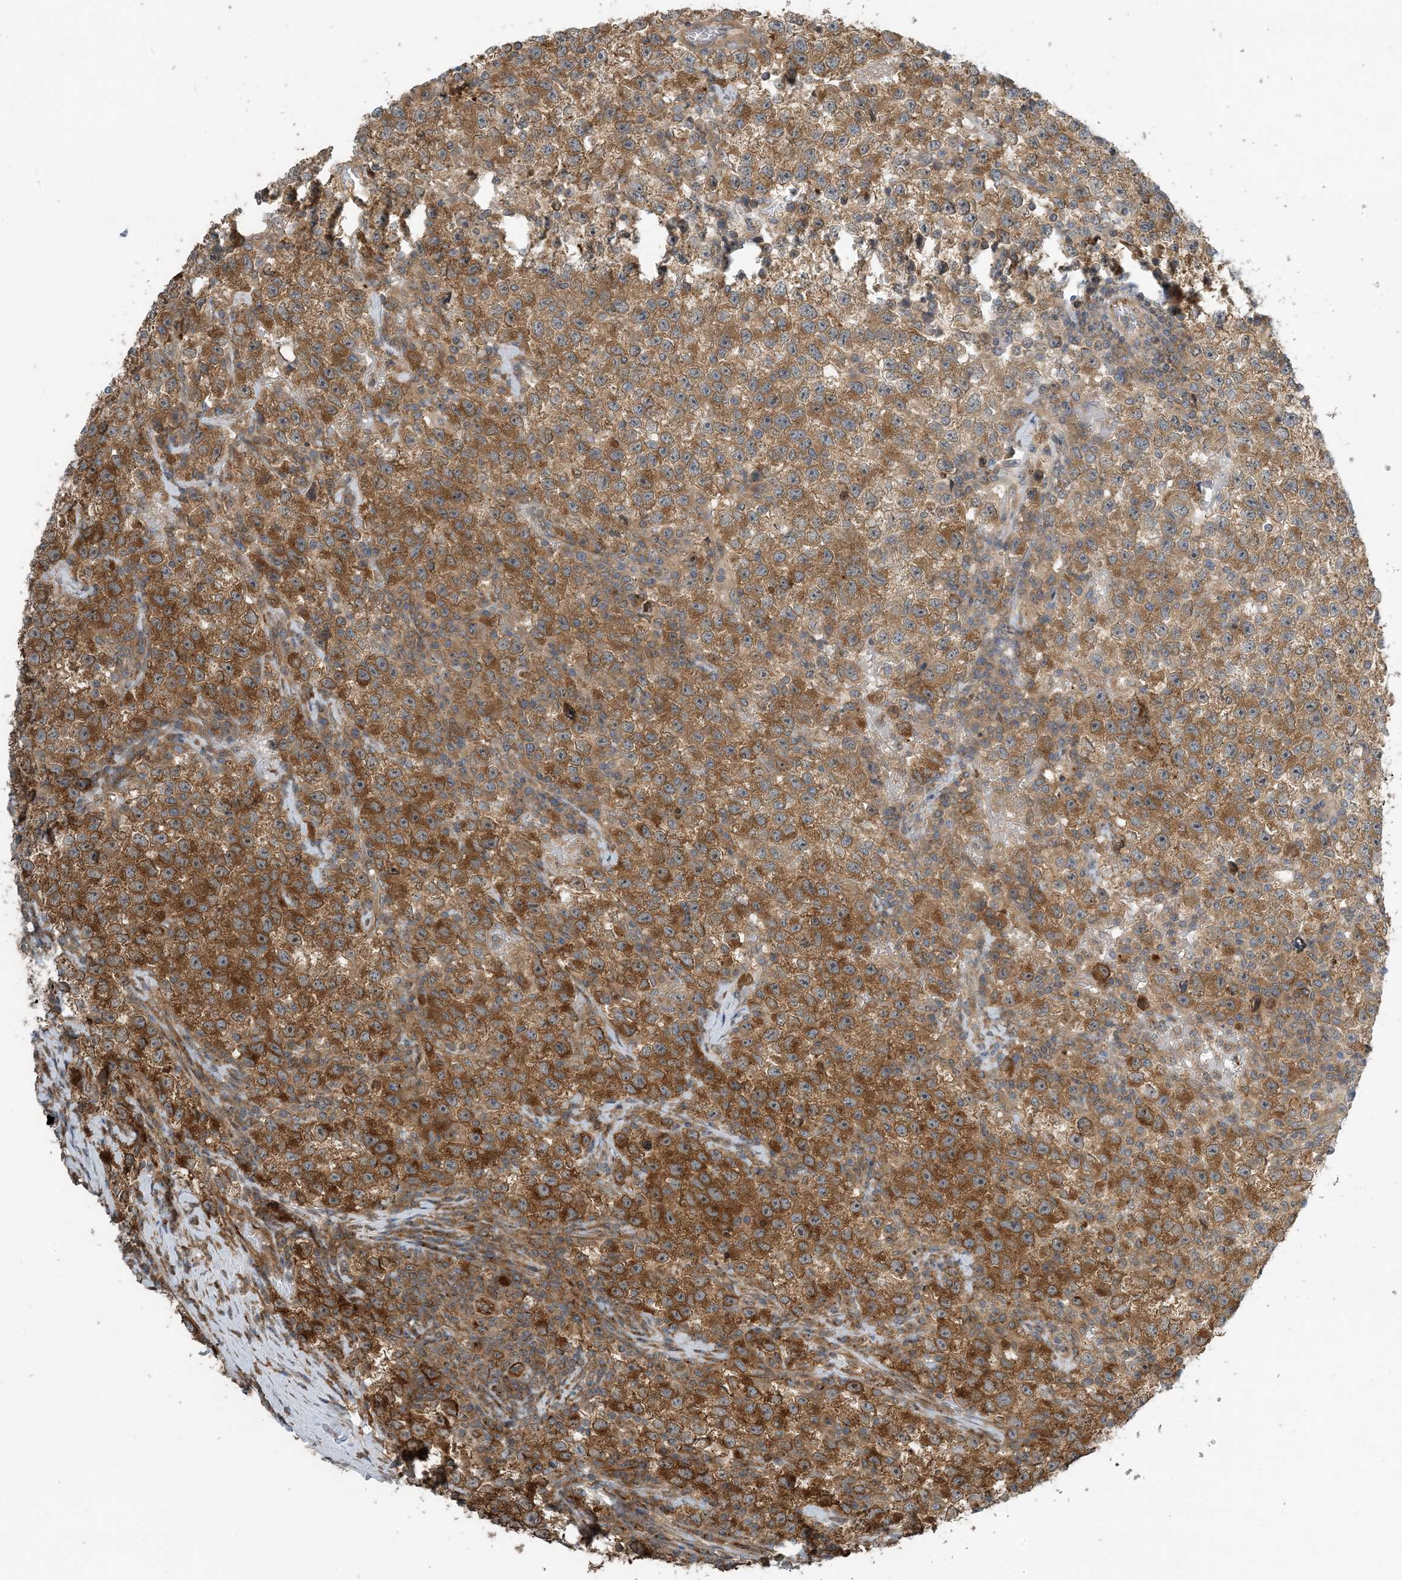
{"staining": {"intensity": "moderate", "quantity": ">75%", "location": "cytoplasmic/membranous"}, "tissue": "testis cancer", "cell_type": "Tumor cells", "image_type": "cancer", "snomed": [{"axis": "morphology", "description": "Seminoma, NOS"}, {"axis": "topography", "description": "Testis"}], "caption": "This is an image of IHC staining of testis cancer, which shows moderate staining in the cytoplasmic/membranous of tumor cells.", "gene": "ZBTB3", "patient": {"sex": "male", "age": 22}}